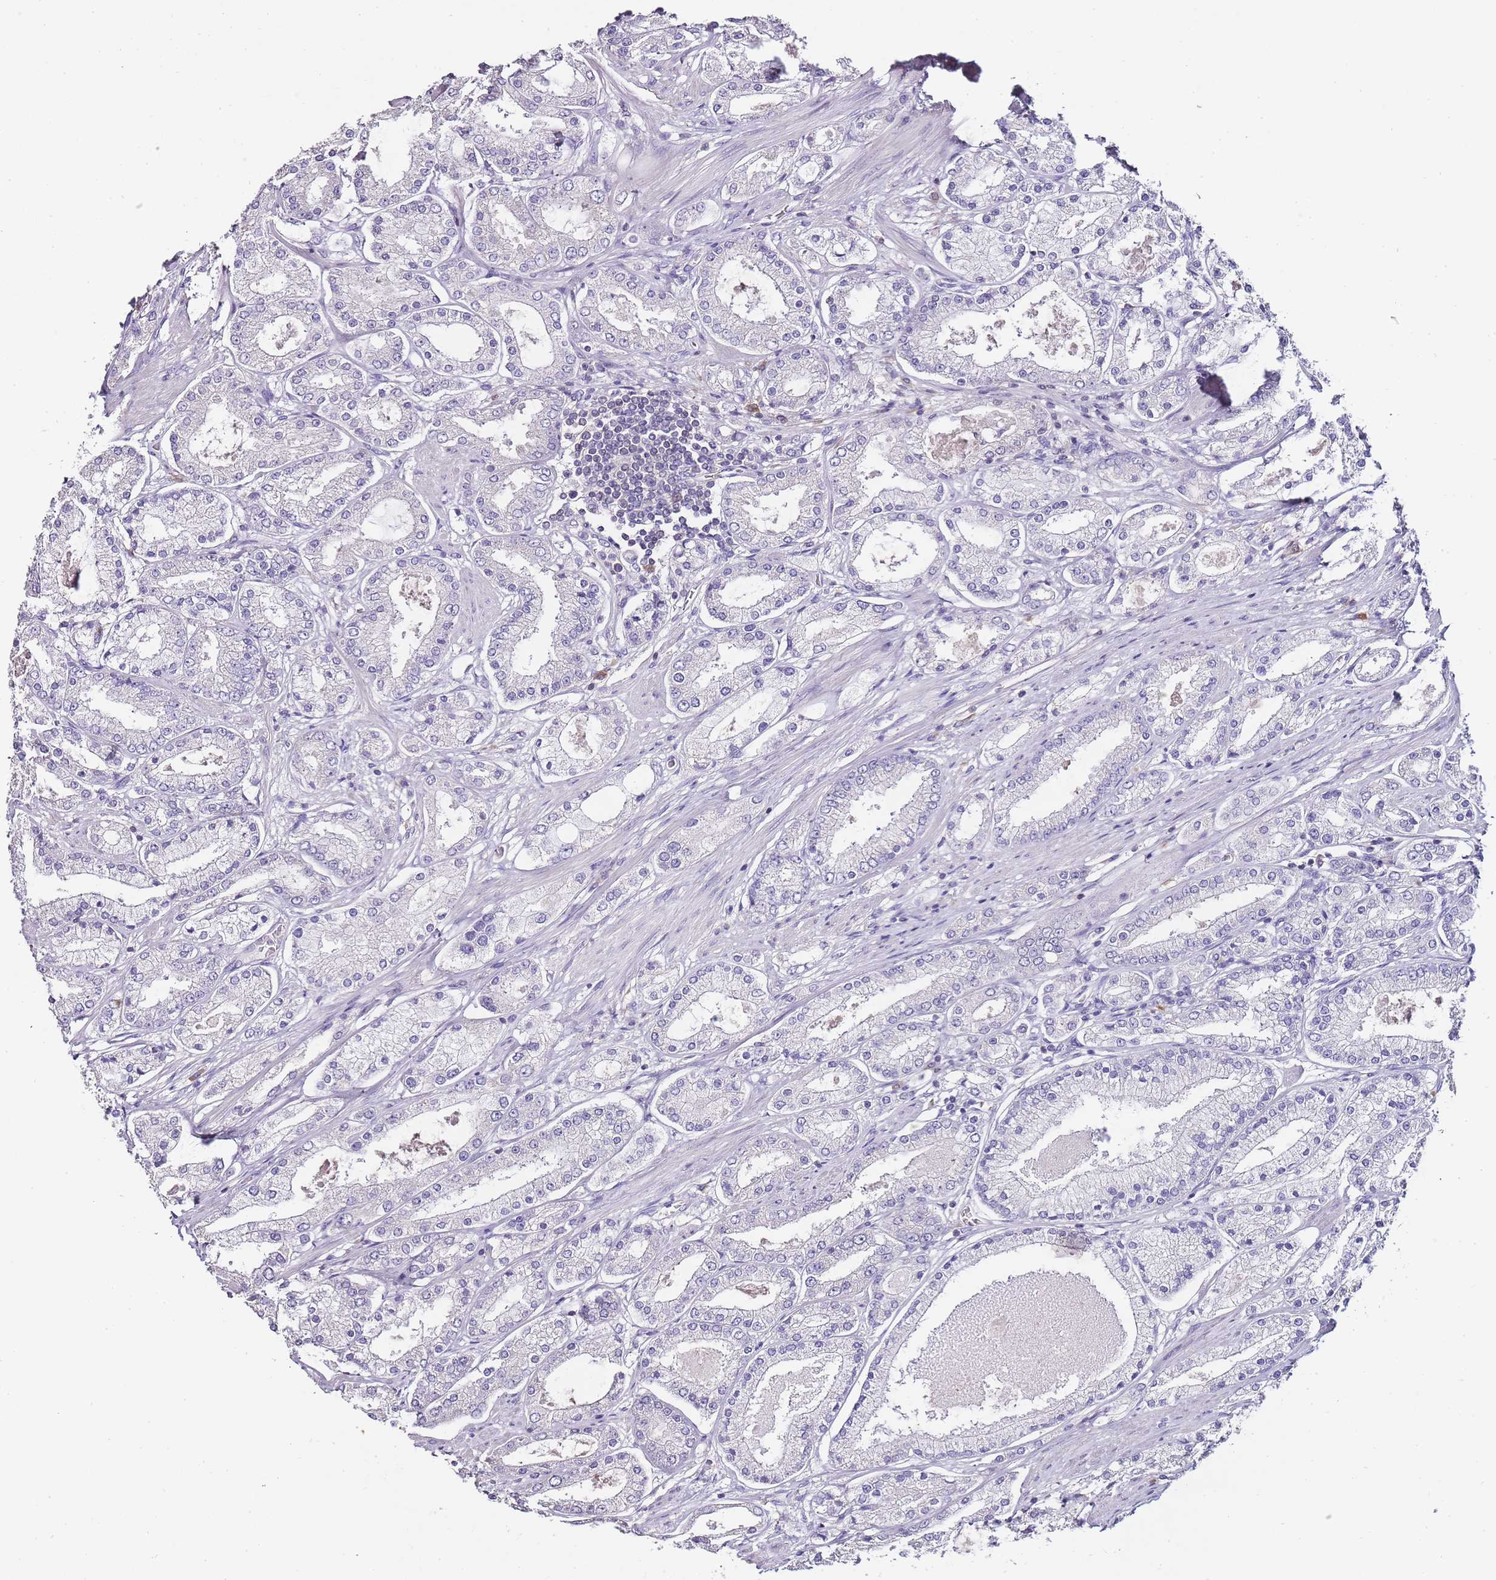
{"staining": {"intensity": "negative", "quantity": "none", "location": "none"}, "tissue": "prostate cancer", "cell_type": "Tumor cells", "image_type": "cancer", "snomed": [{"axis": "morphology", "description": "Adenocarcinoma, High grade"}, {"axis": "topography", "description": "Prostate"}], "caption": "The photomicrograph exhibits no significant expression in tumor cells of high-grade adenocarcinoma (prostate). (Stains: DAB IHC with hematoxylin counter stain, Microscopy: brightfield microscopy at high magnification).", "gene": "ZBP1", "patient": {"sex": "male", "age": 69}}